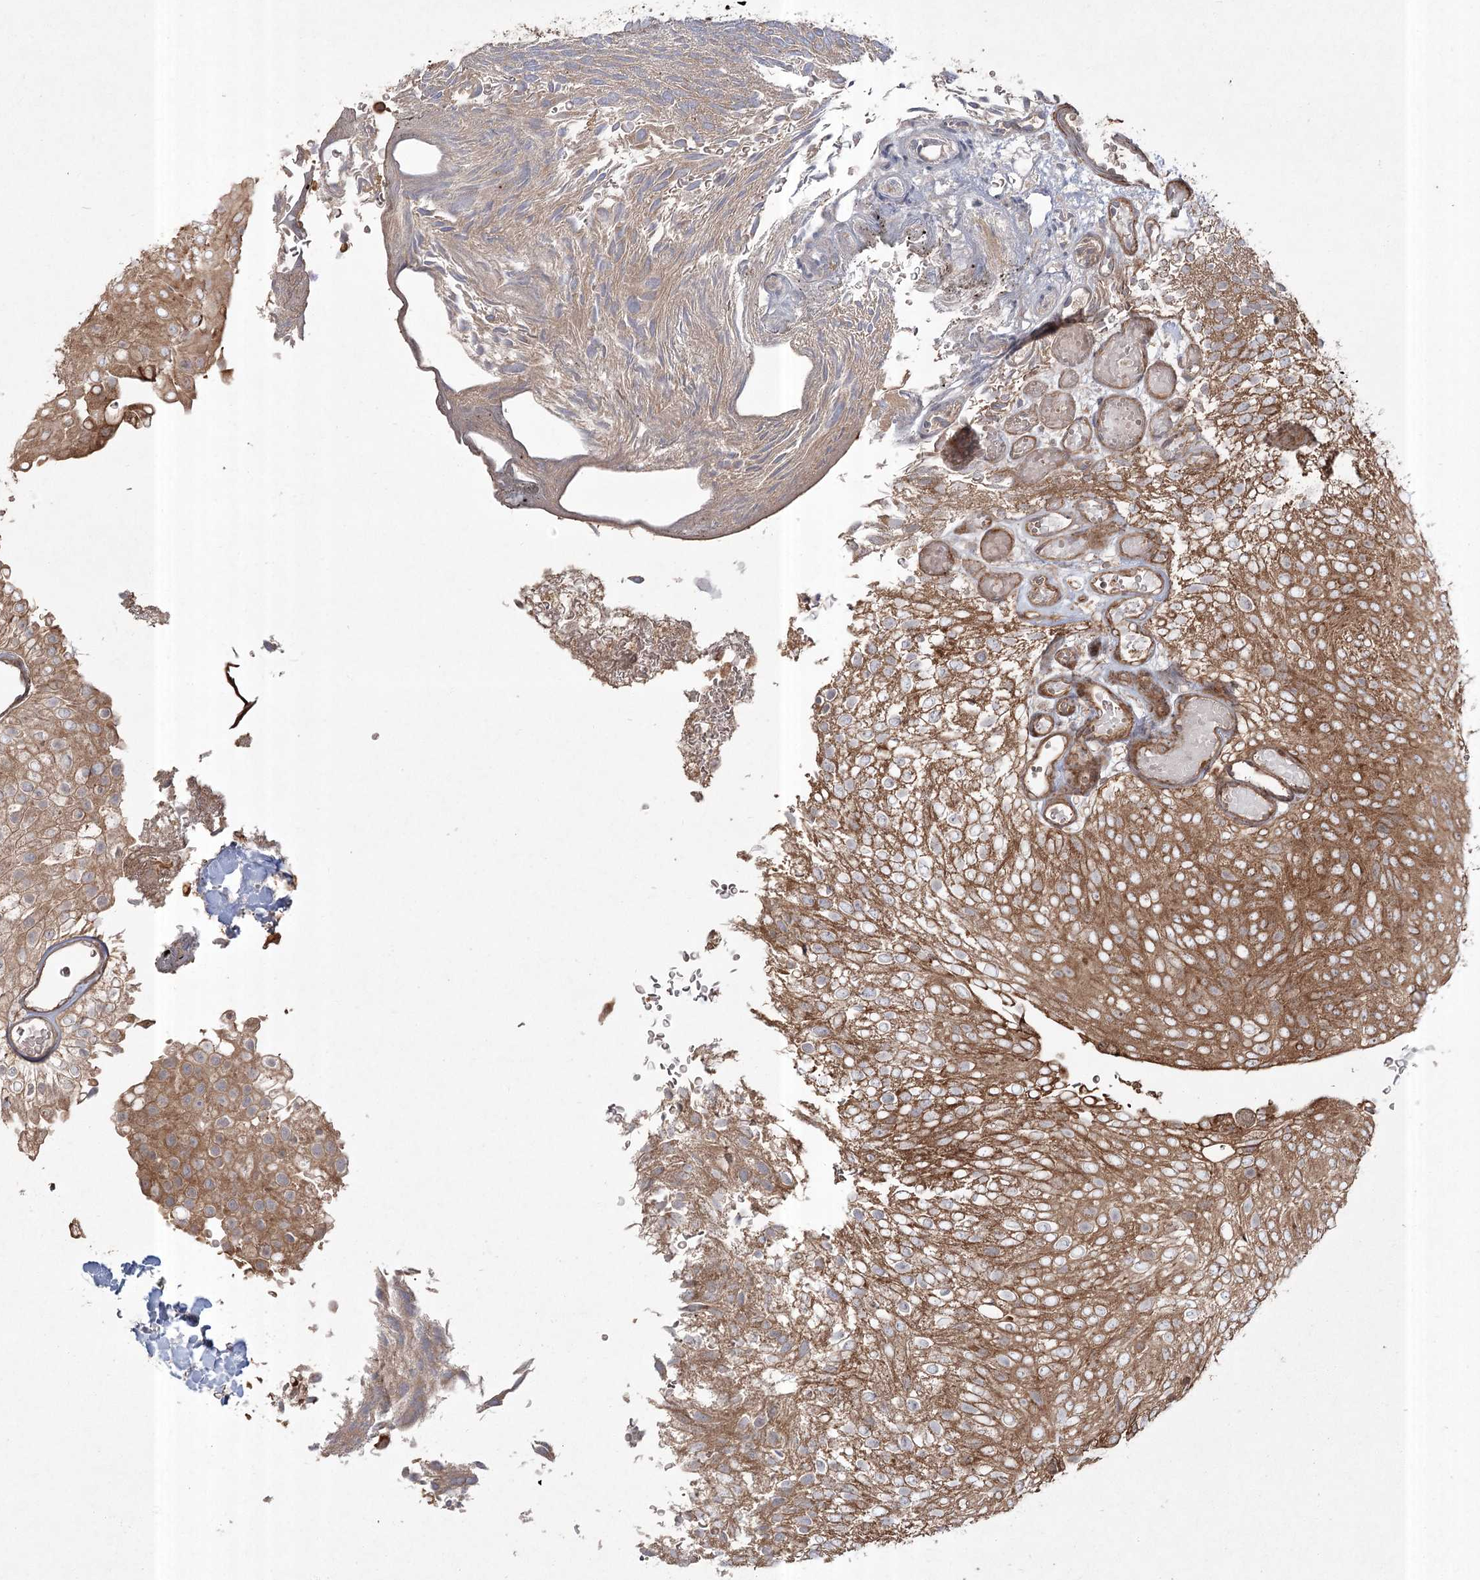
{"staining": {"intensity": "strong", "quantity": "25%-75%", "location": "cytoplasmic/membranous"}, "tissue": "urothelial cancer", "cell_type": "Tumor cells", "image_type": "cancer", "snomed": [{"axis": "morphology", "description": "Urothelial carcinoma, Low grade"}, {"axis": "topography", "description": "Urinary bladder"}], "caption": "Immunohistochemistry (IHC) of urothelial cancer reveals high levels of strong cytoplasmic/membranous expression in about 25%-75% of tumor cells.", "gene": "CPLANE1", "patient": {"sex": "male", "age": 78}}